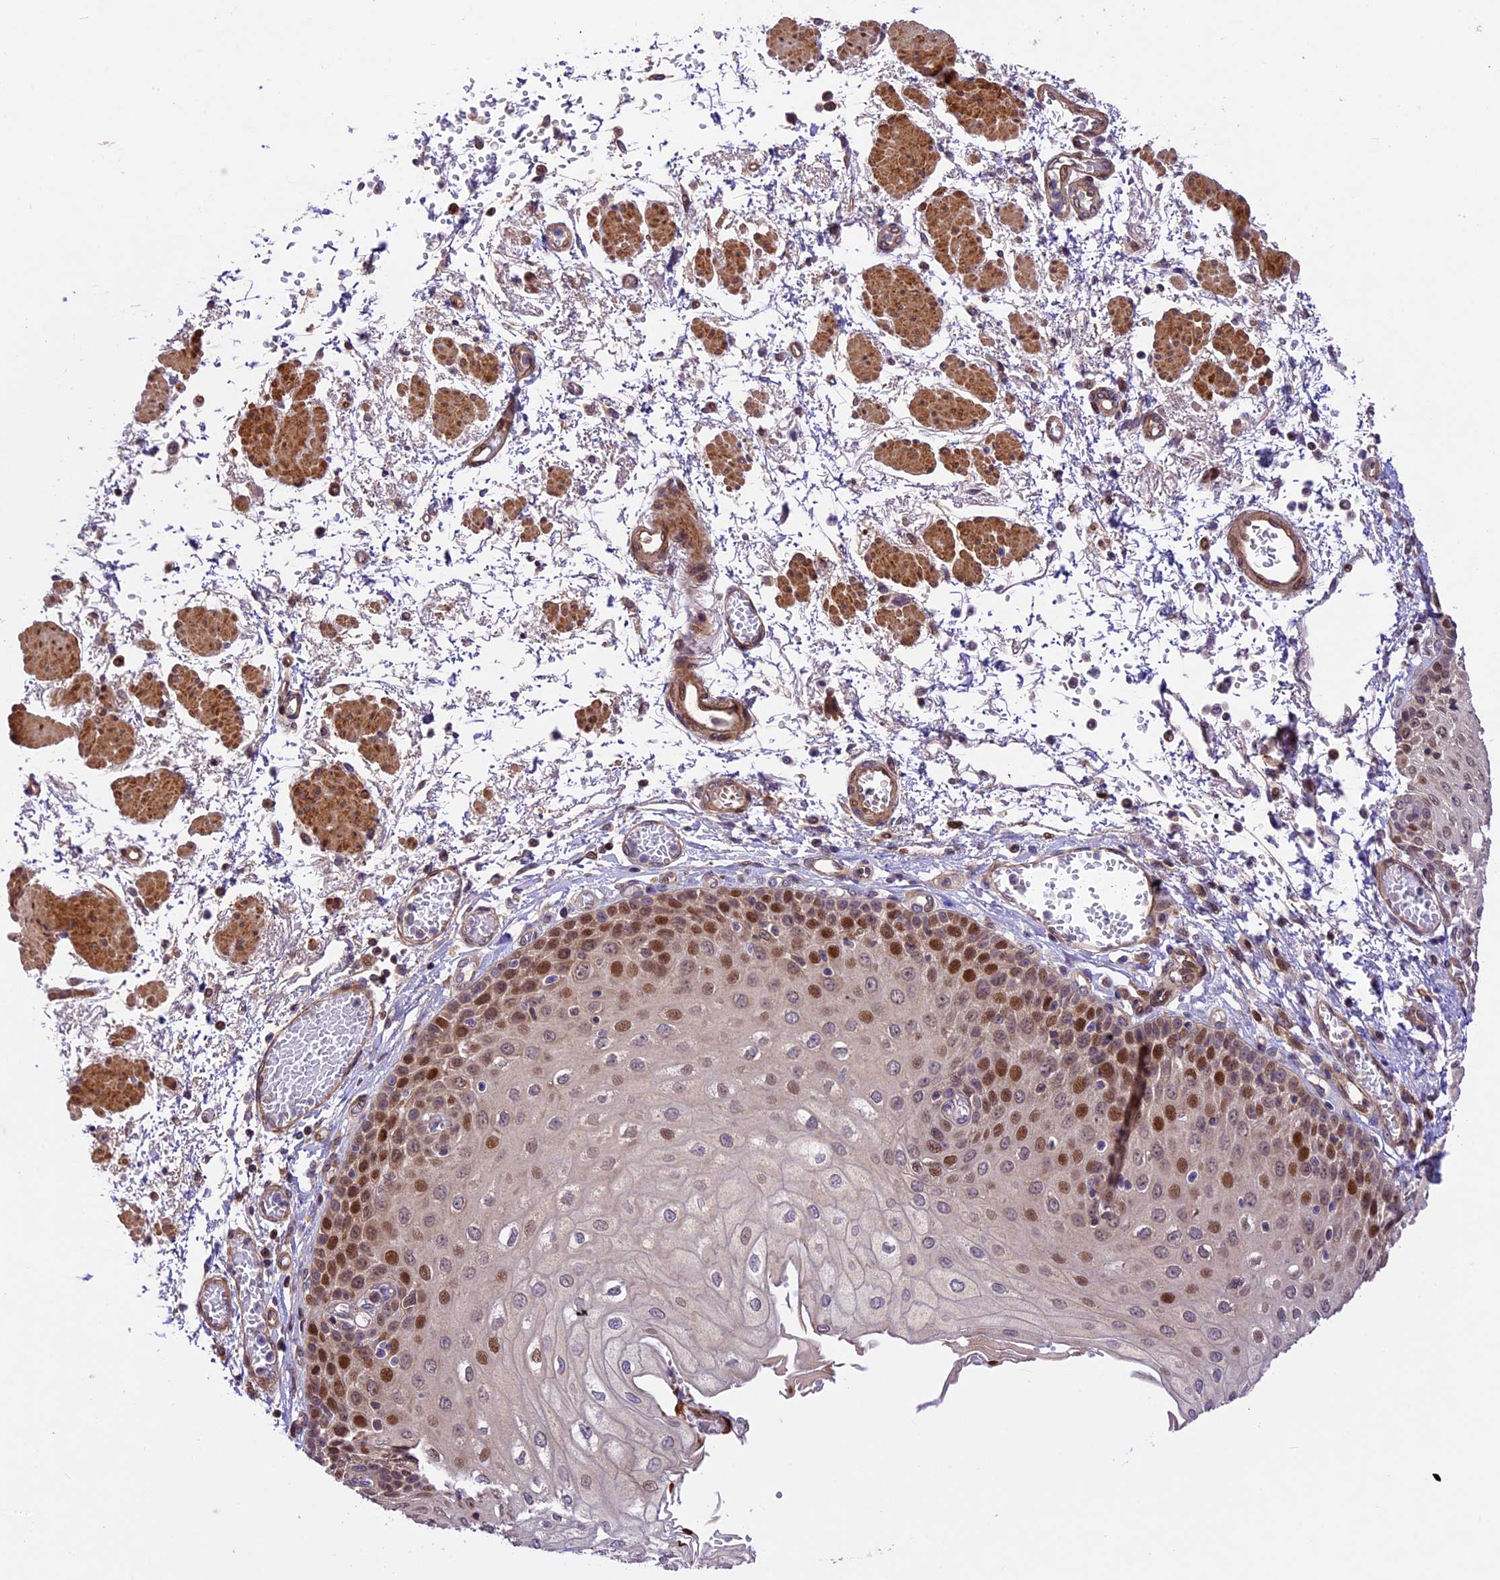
{"staining": {"intensity": "strong", "quantity": ">75%", "location": "nuclear"}, "tissue": "esophagus", "cell_type": "Squamous epithelial cells", "image_type": "normal", "snomed": [{"axis": "morphology", "description": "Normal tissue, NOS"}, {"axis": "topography", "description": "Esophagus"}], "caption": "An immunohistochemistry micrograph of normal tissue is shown. Protein staining in brown labels strong nuclear positivity in esophagus within squamous epithelial cells.", "gene": "CCSER1", "patient": {"sex": "male", "age": 81}}